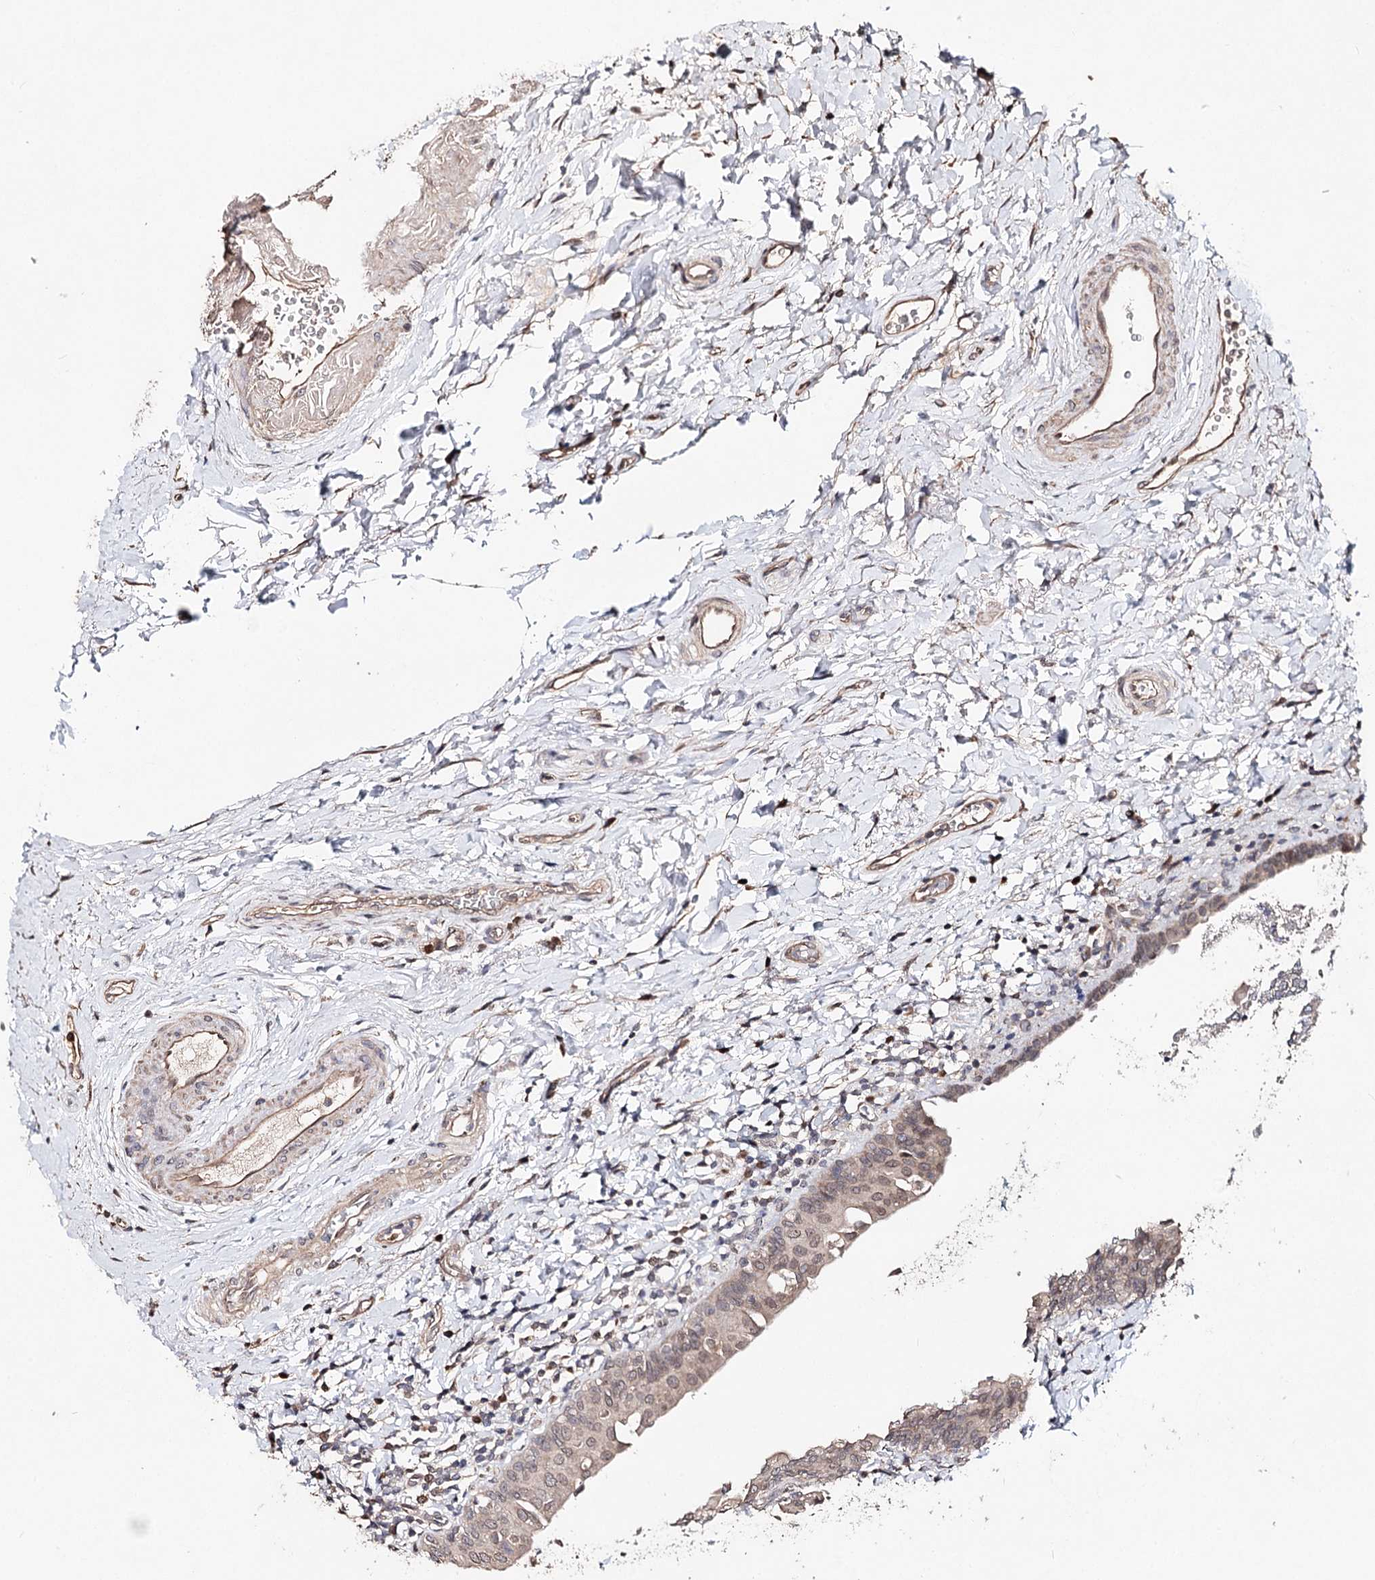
{"staining": {"intensity": "weak", "quantity": "25%-75%", "location": "cytoplasmic/membranous,nuclear"}, "tissue": "urinary bladder", "cell_type": "Urothelial cells", "image_type": "normal", "snomed": [{"axis": "morphology", "description": "Normal tissue, NOS"}, {"axis": "topography", "description": "Urinary bladder"}], "caption": "Immunohistochemistry staining of unremarkable urinary bladder, which exhibits low levels of weak cytoplasmic/membranous,nuclear staining in approximately 25%-75% of urothelial cells indicating weak cytoplasmic/membranous,nuclear protein staining. The staining was performed using DAB (3,3'-diaminobenzidine) (brown) for protein detection and nuclei were counterstained in hematoxylin (blue).", "gene": "NOPCHAP1", "patient": {"sex": "male", "age": 83}}